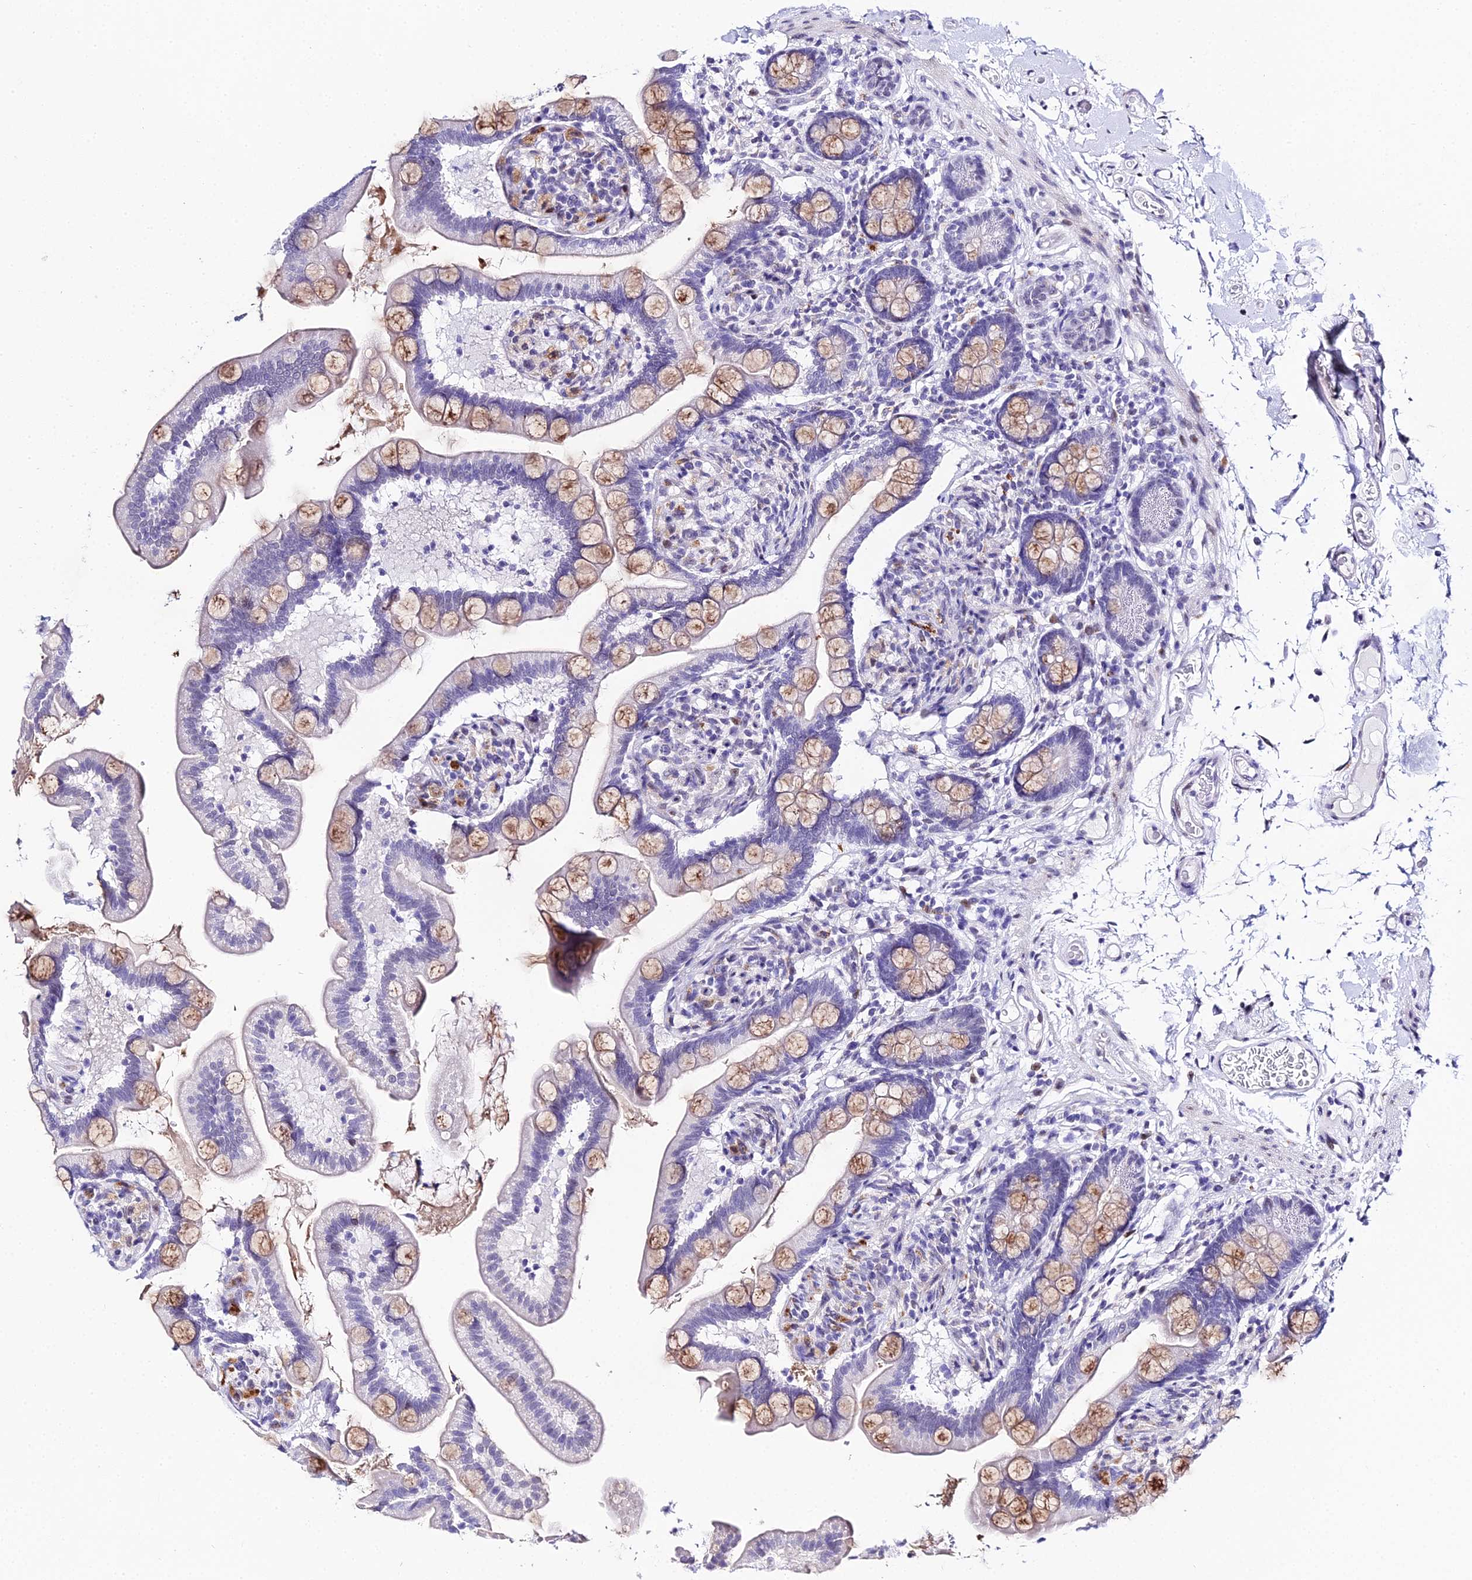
{"staining": {"intensity": "weak", "quantity": "25%-75%", "location": "cytoplasmic/membranous"}, "tissue": "small intestine", "cell_type": "Glandular cells", "image_type": "normal", "snomed": [{"axis": "morphology", "description": "Normal tissue, NOS"}, {"axis": "topography", "description": "Small intestine"}], "caption": "Protein expression analysis of benign small intestine displays weak cytoplasmic/membranous expression in about 25%-75% of glandular cells.", "gene": "POFUT2", "patient": {"sex": "female", "age": 64}}